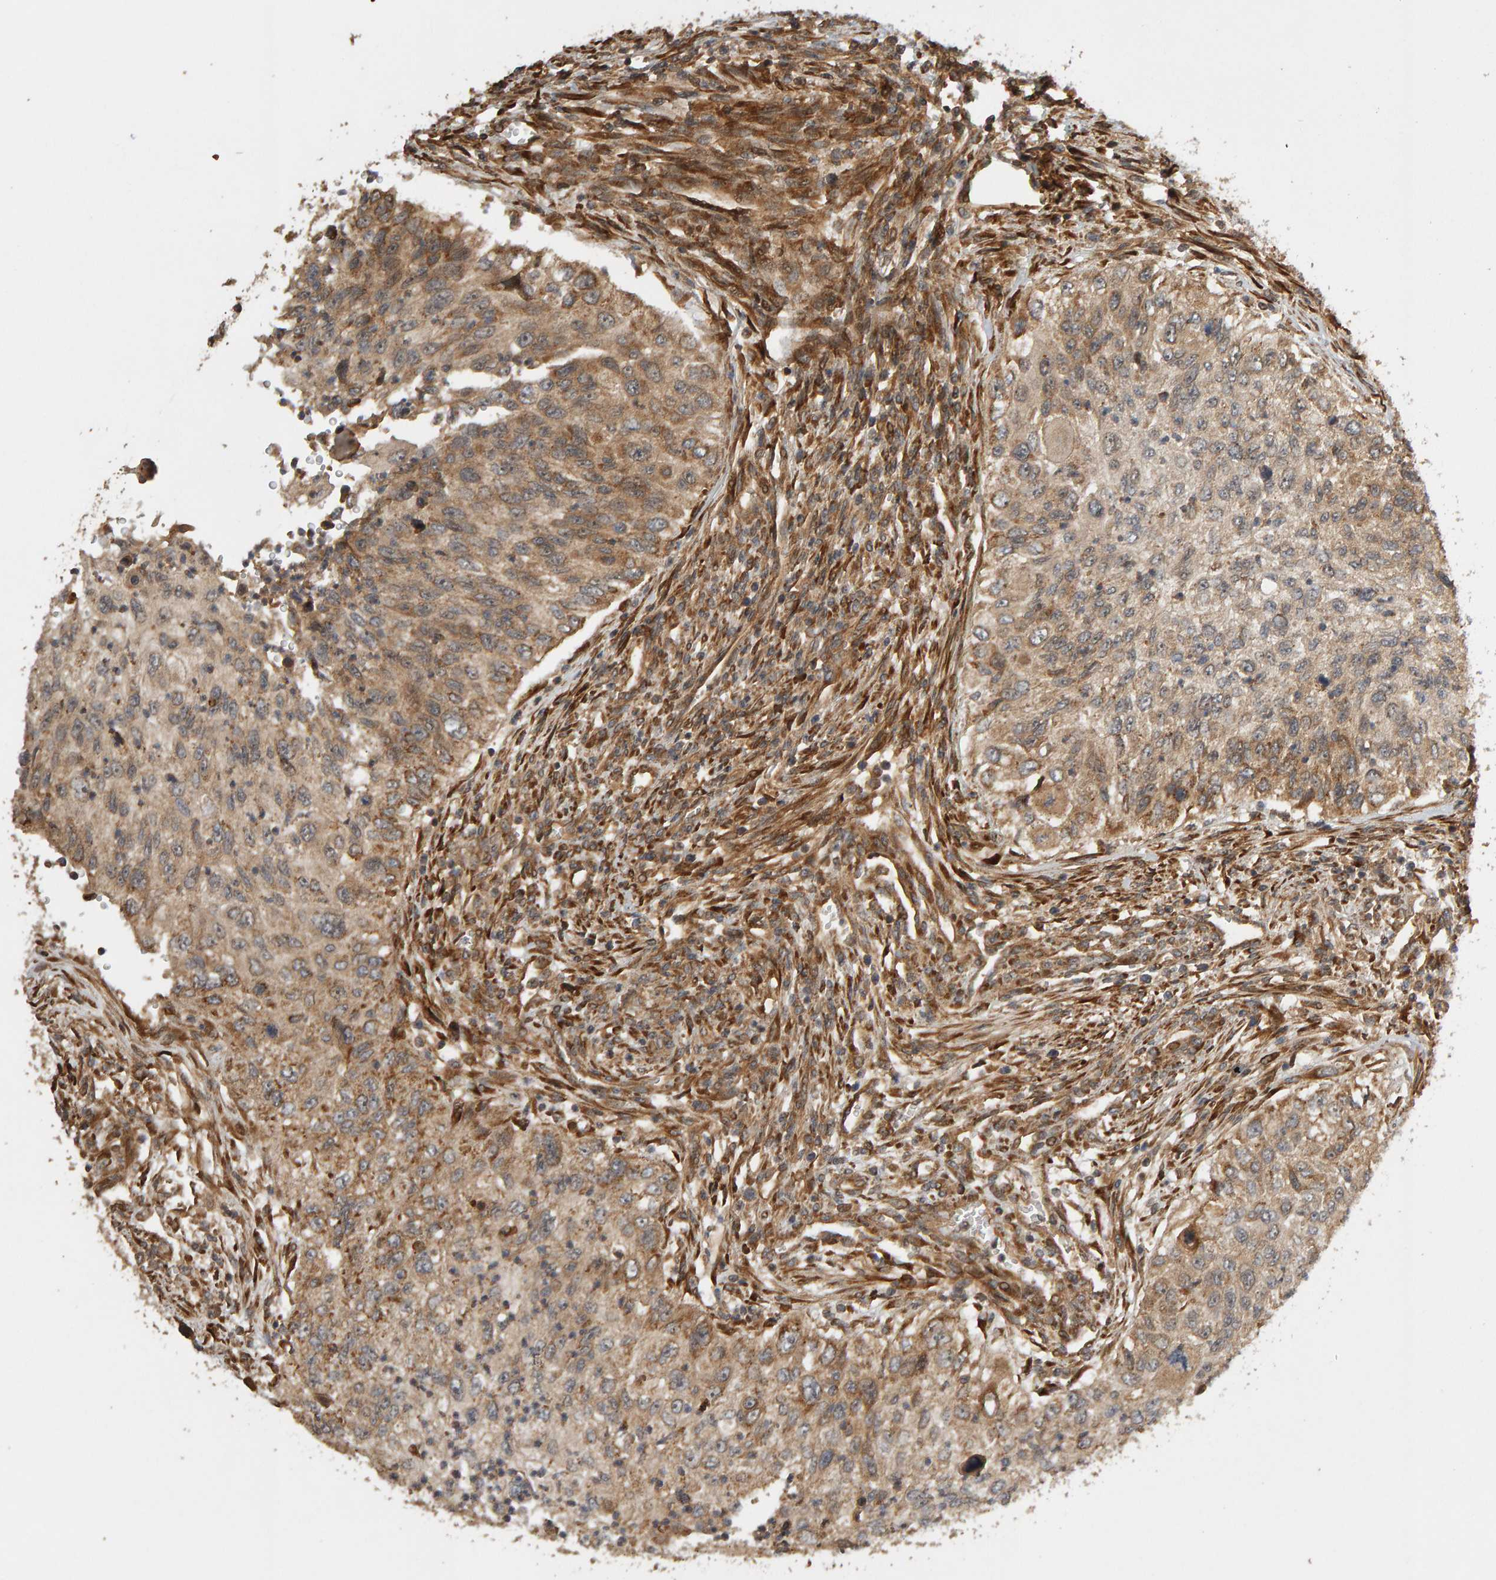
{"staining": {"intensity": "moderate", "quantity": ">75%", "location": "cytoplasmic/membranous"}, "tissue": "urothelial cancer", "cell_type": "Tumor cells", "image_type": "cancer", "snomed": [{"axis": "morphology", "description": "Urothelial carcinoma, High grade"}, {"axis": "topography", "description": "Urinary bladder"}], "caption": "There is medium levels of moderate cytoplasmic/membranous positivity in tumor cells of urothelial carcinoma (high-grade), as demonstrated by immunohistochemical staining (brown color).", "gene": "ZFAND1", "patient": {"sex": "female", "age": 60}}